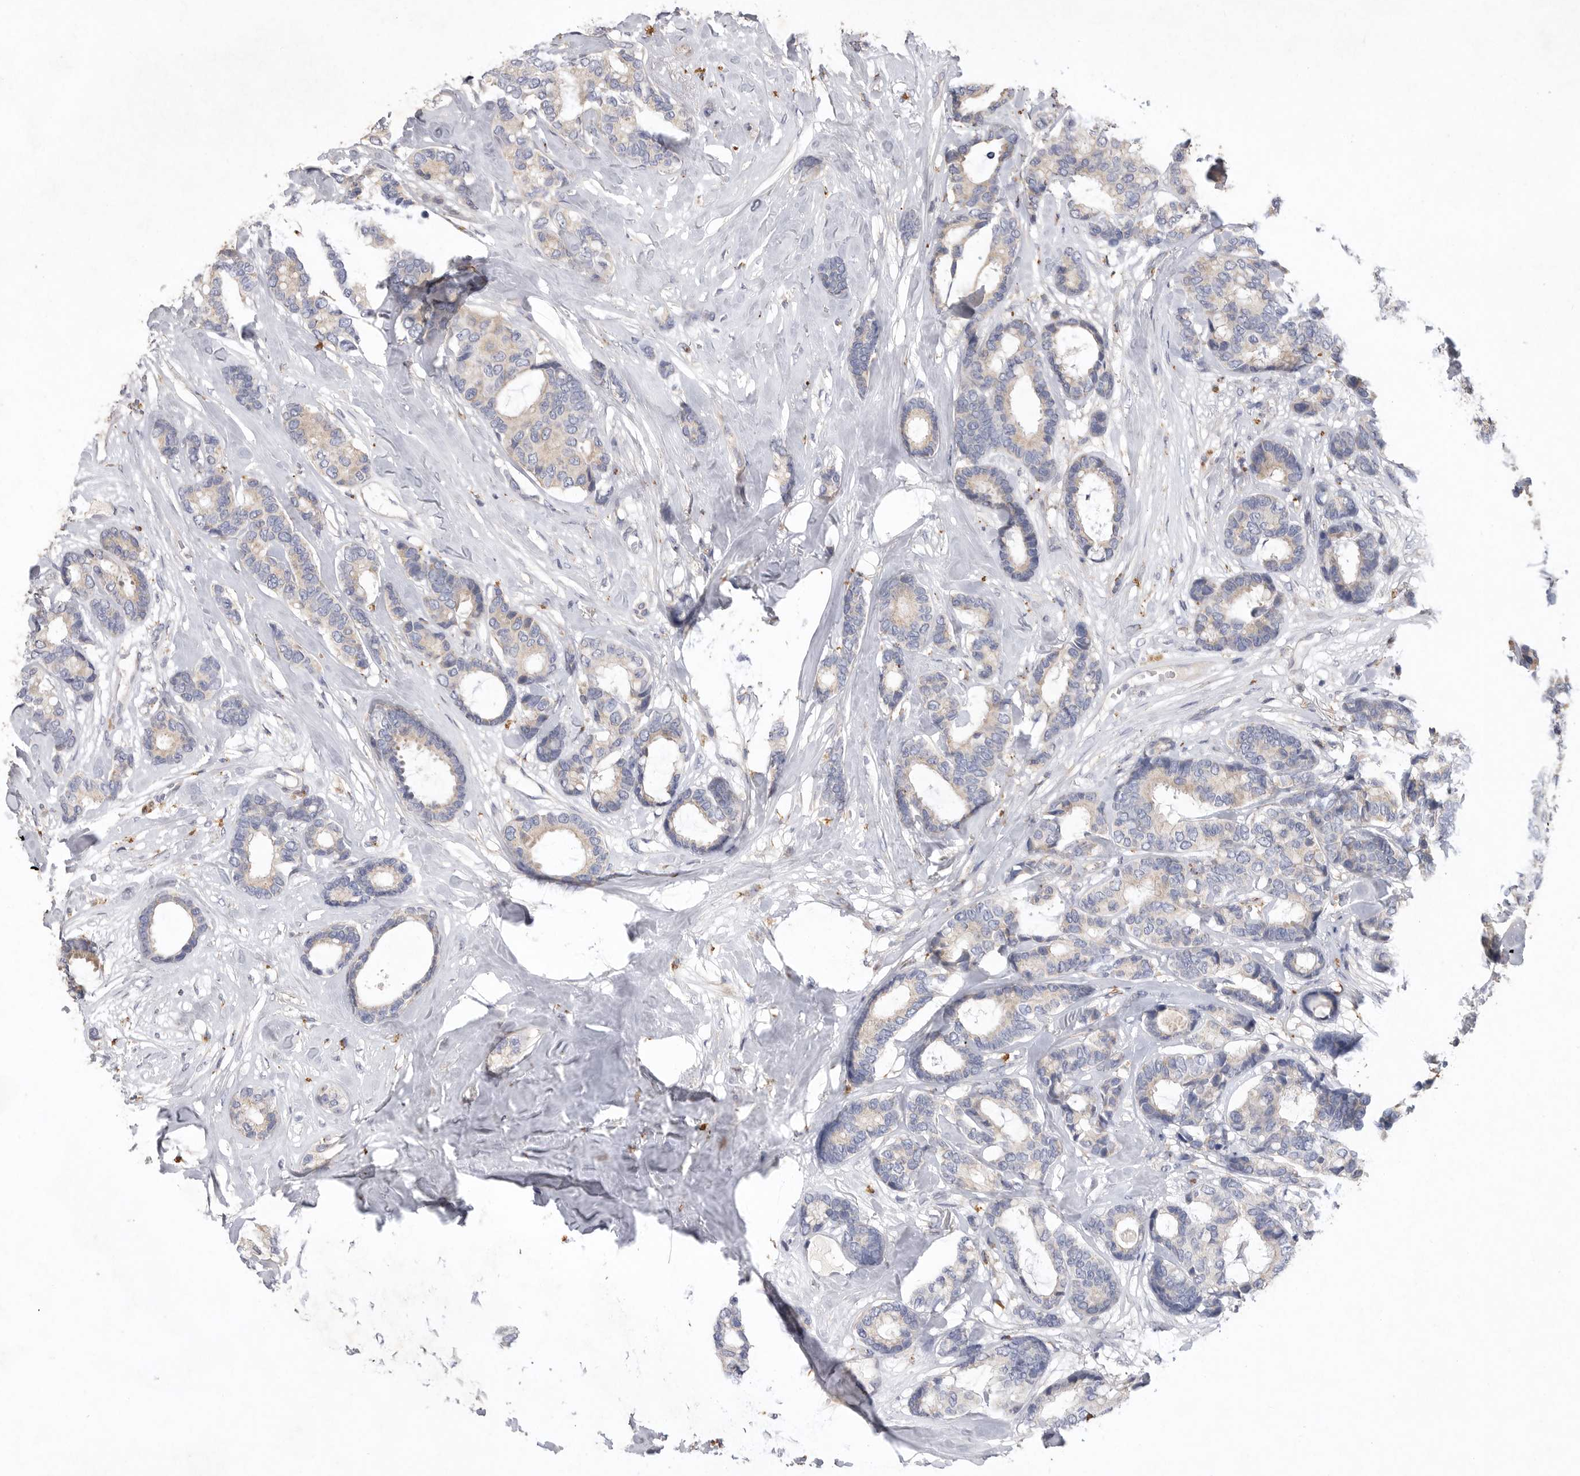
{"staining": {"intensity": "negative", "quantity": "none", "location": "none"}, "tissue": "breast cancer", "cell_type": "Tumor cells", "image_type": "cancer", "snomed": [{"axis": "morphology", "description": "Duct carcinoma"}, {"axis": "topography", "description": "Breast"}], "caption": "IHC of breast invasive ductal carcinoma exhibits no positivity in tumor cells.", "gene": "MRPL41", "patient": {"sex": "female", "age": 87}}